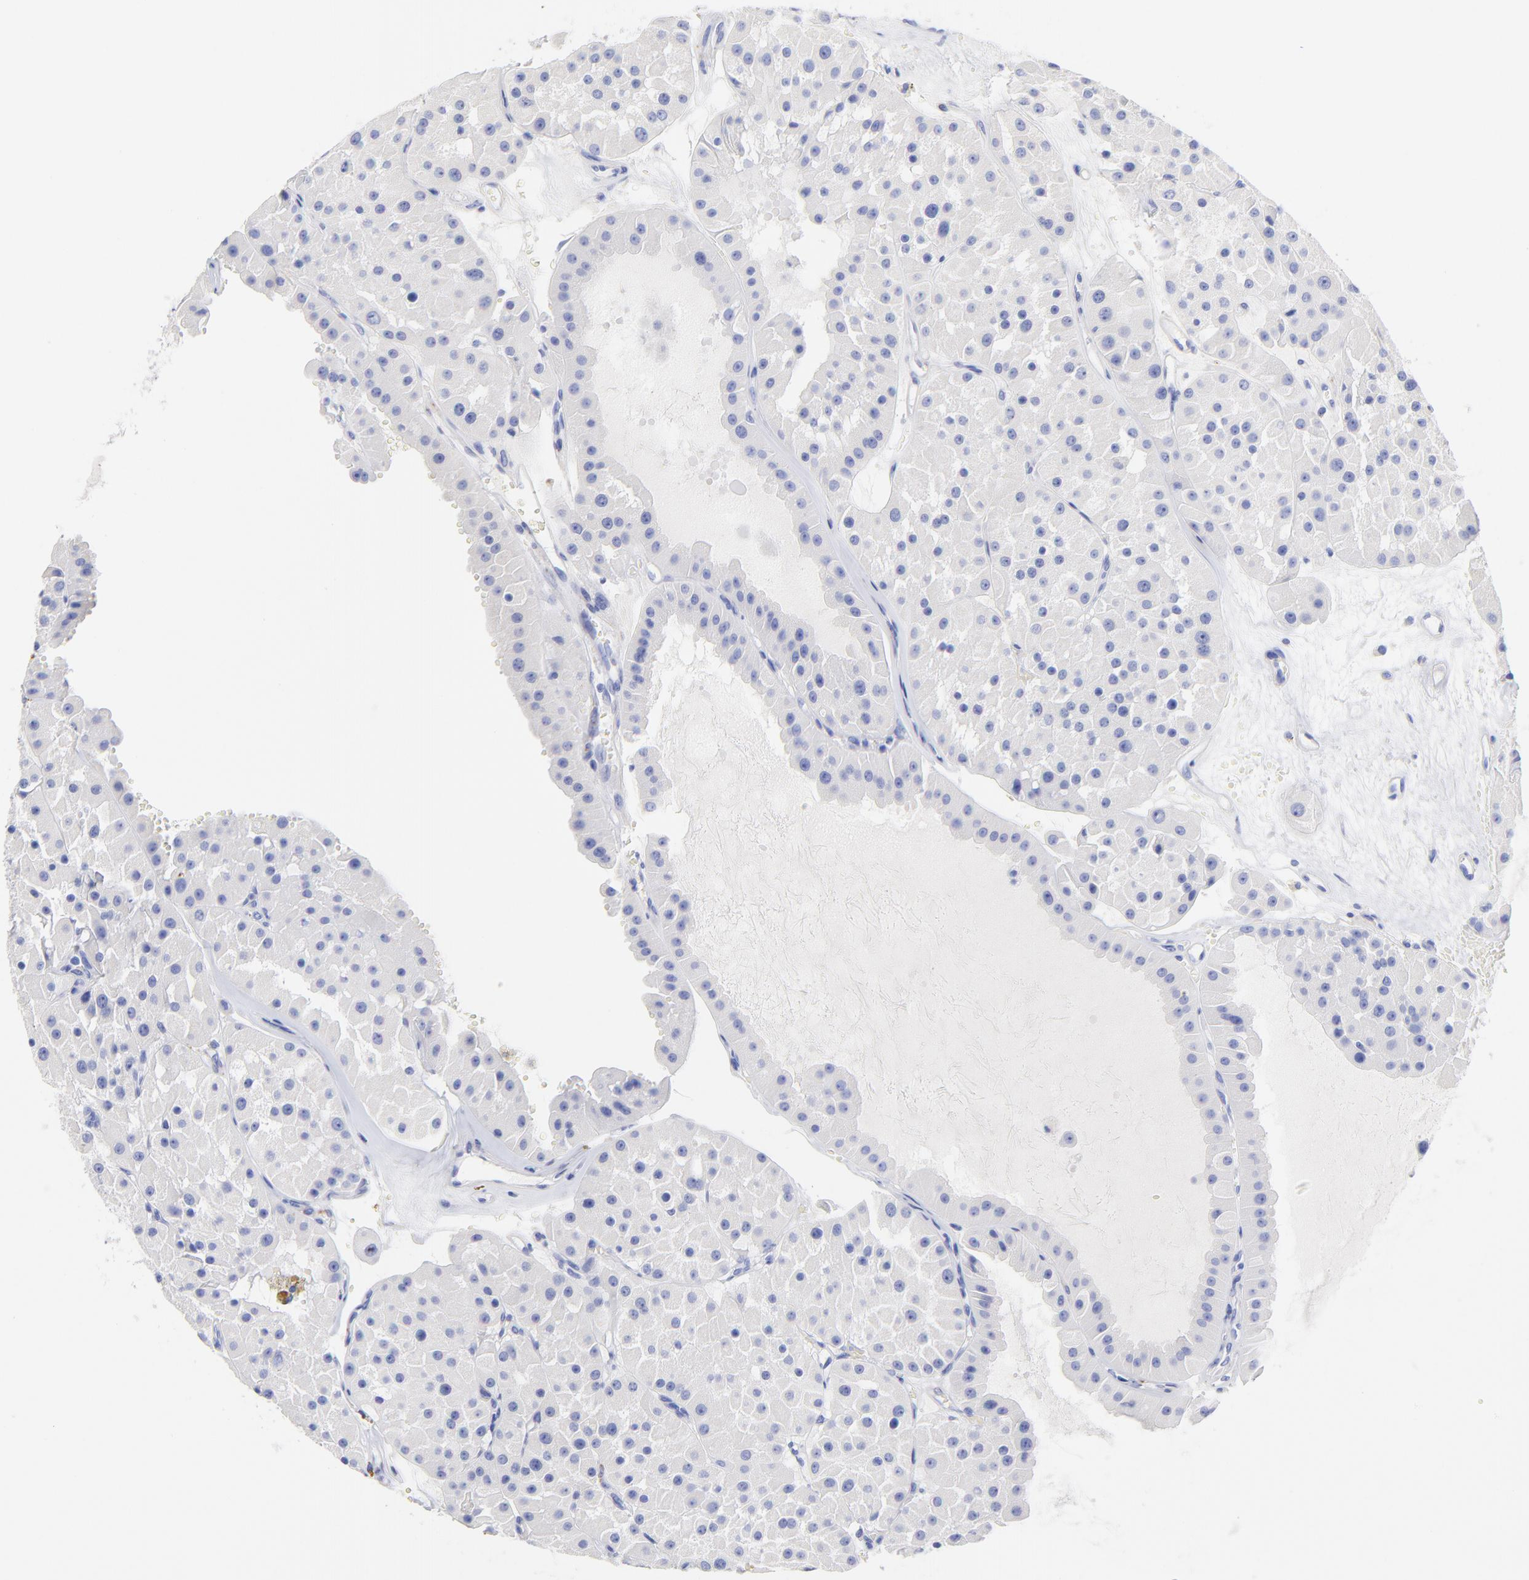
{"staining": {"intensity": "negative", "quantity": "none", "location": "none"}, "tissue": "renal cancer", "cell_type": "Tumor cells", "image_type": "cancer", "snomed": [{"axis": "morphology", "description": "Adenocarcinoma, uncertain malignant potential"}, {"axis": "topography", "description": "Kidney"}], "caption": "Immunohistochemistry (IHC) image of human renal cancer (adenocarcinoma,  uncertain malignant potential) stained for a protein (brown), which shows no expression in tumor cells.", "gene": "C1QTNF6", "patient": {"sex": "male", "age": 63}}